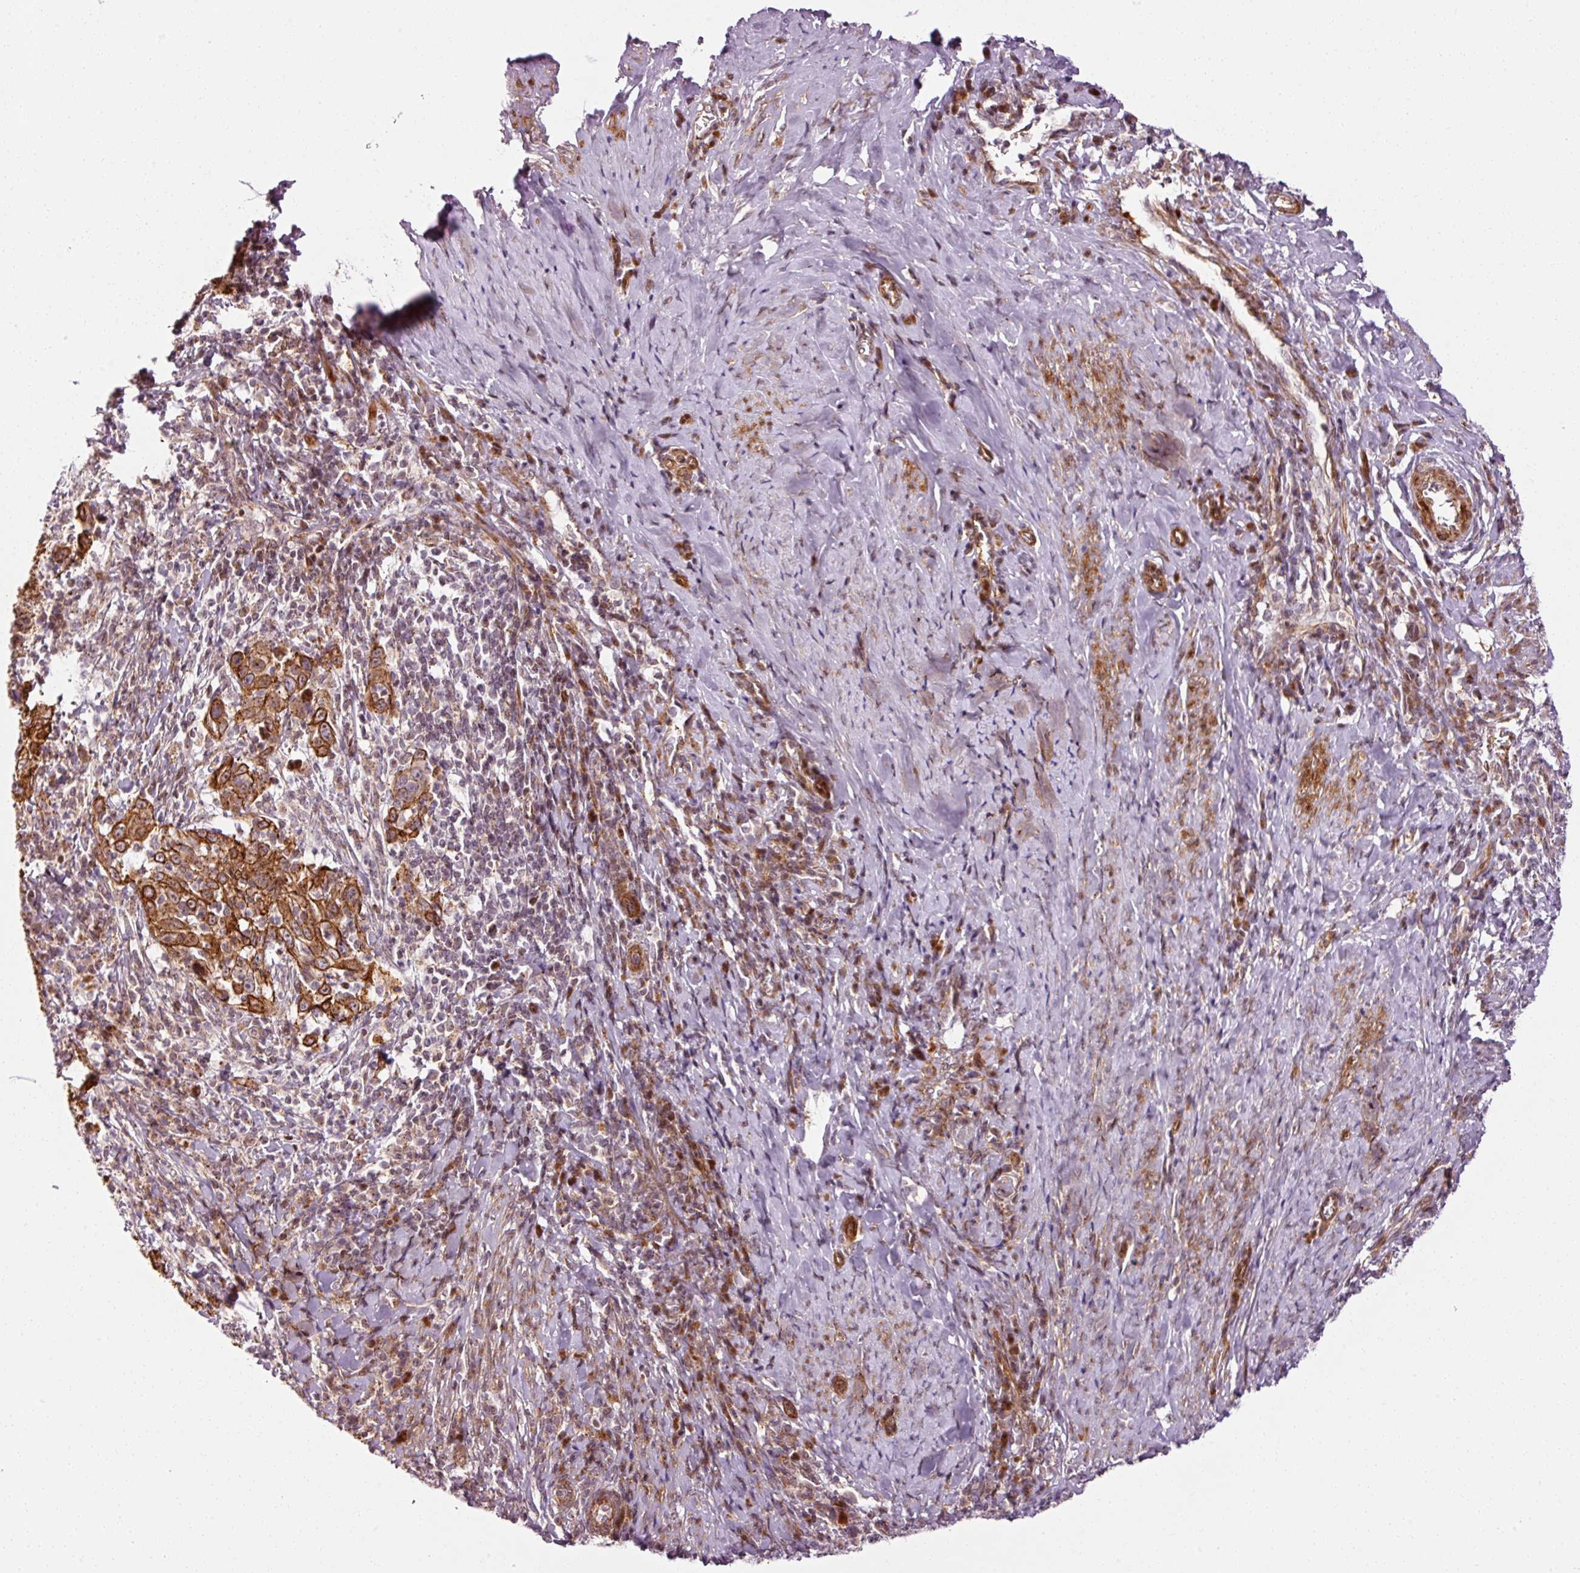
{"staining": {"intensity": "strong", "quantity": ">75%", "location": "cytoplasmic/membranous"}, "tissue": "cervical cancer", "cell_type": "Tumor cells", "image_type": "cancer", "snomed": [{"axis": "morphology", "description": "Squamous cell carcinoma, NOS"}, {"axis": "topography", "description": "Cervix"}], "caption": "The micrograph reveals immunohistochemical staining of cervical cancer (squamous cell carcinoma). There is strong cytoplasmic/membranous positivity is appreciated in approximately >75% of tumor cells.", "gene": "ANKRD20A1", "patient": {"sex": "female", "age": 46}}